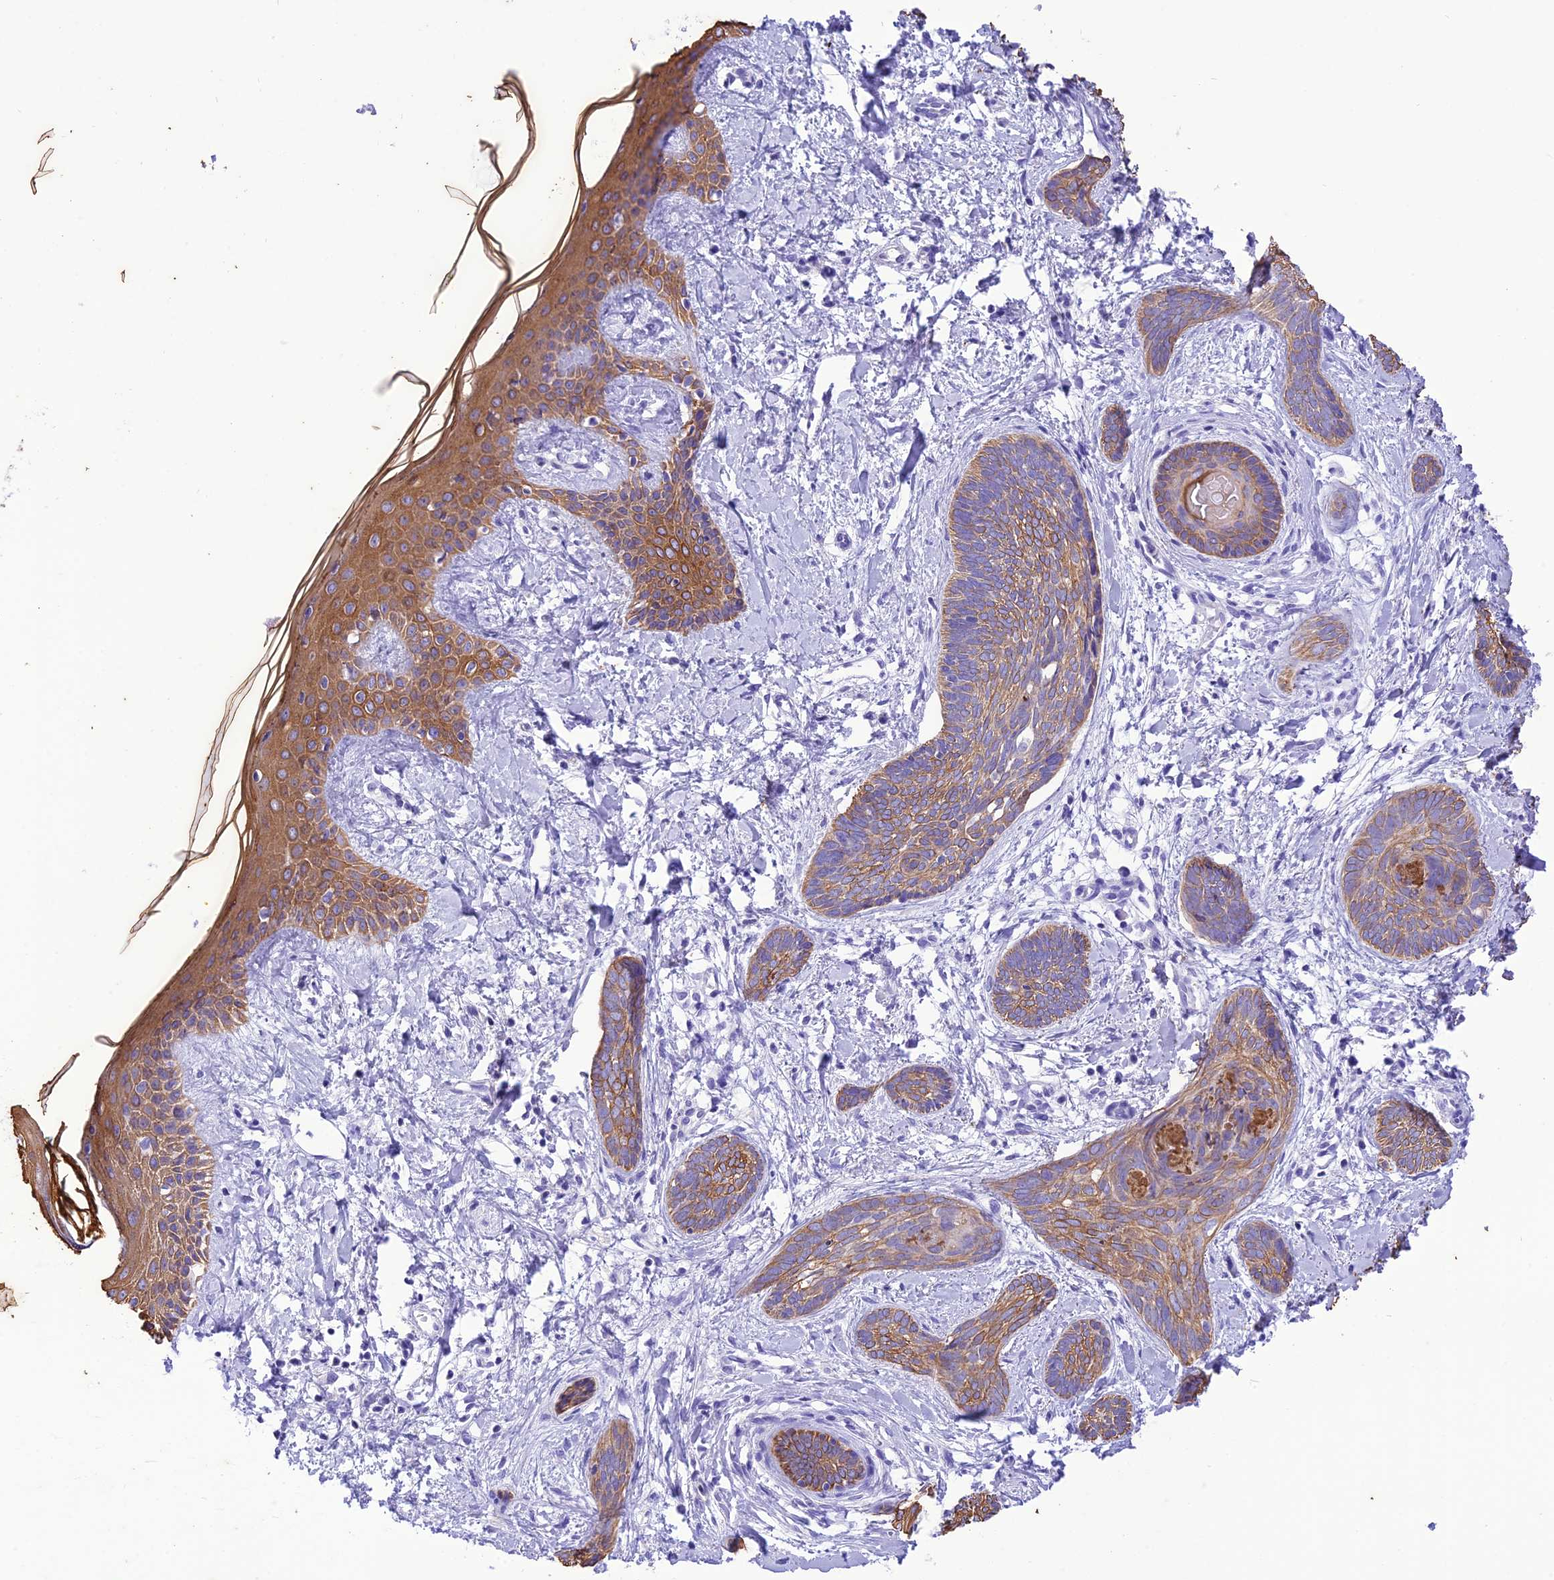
{"staining": {"intensity": "moderate", "quantity": ">75%", "location": "cytoplasmic/membranous"}, "tissue": "skin cancer", "cell_type": "Tumor cells", "image_type": "cancer", "snomed": [{"axis": "morphology", "description": "Basal cell carcinoma"}, {"axis": "topography", "description": "Skin"}], "caption": "Human skin cancer stained with a brown dye displays moderate cytoplasmic/membranous positive expression in approximately >75% of tumor cells.", "gene": "VPS52", "patient": {"sex": "female", "age": 81}}